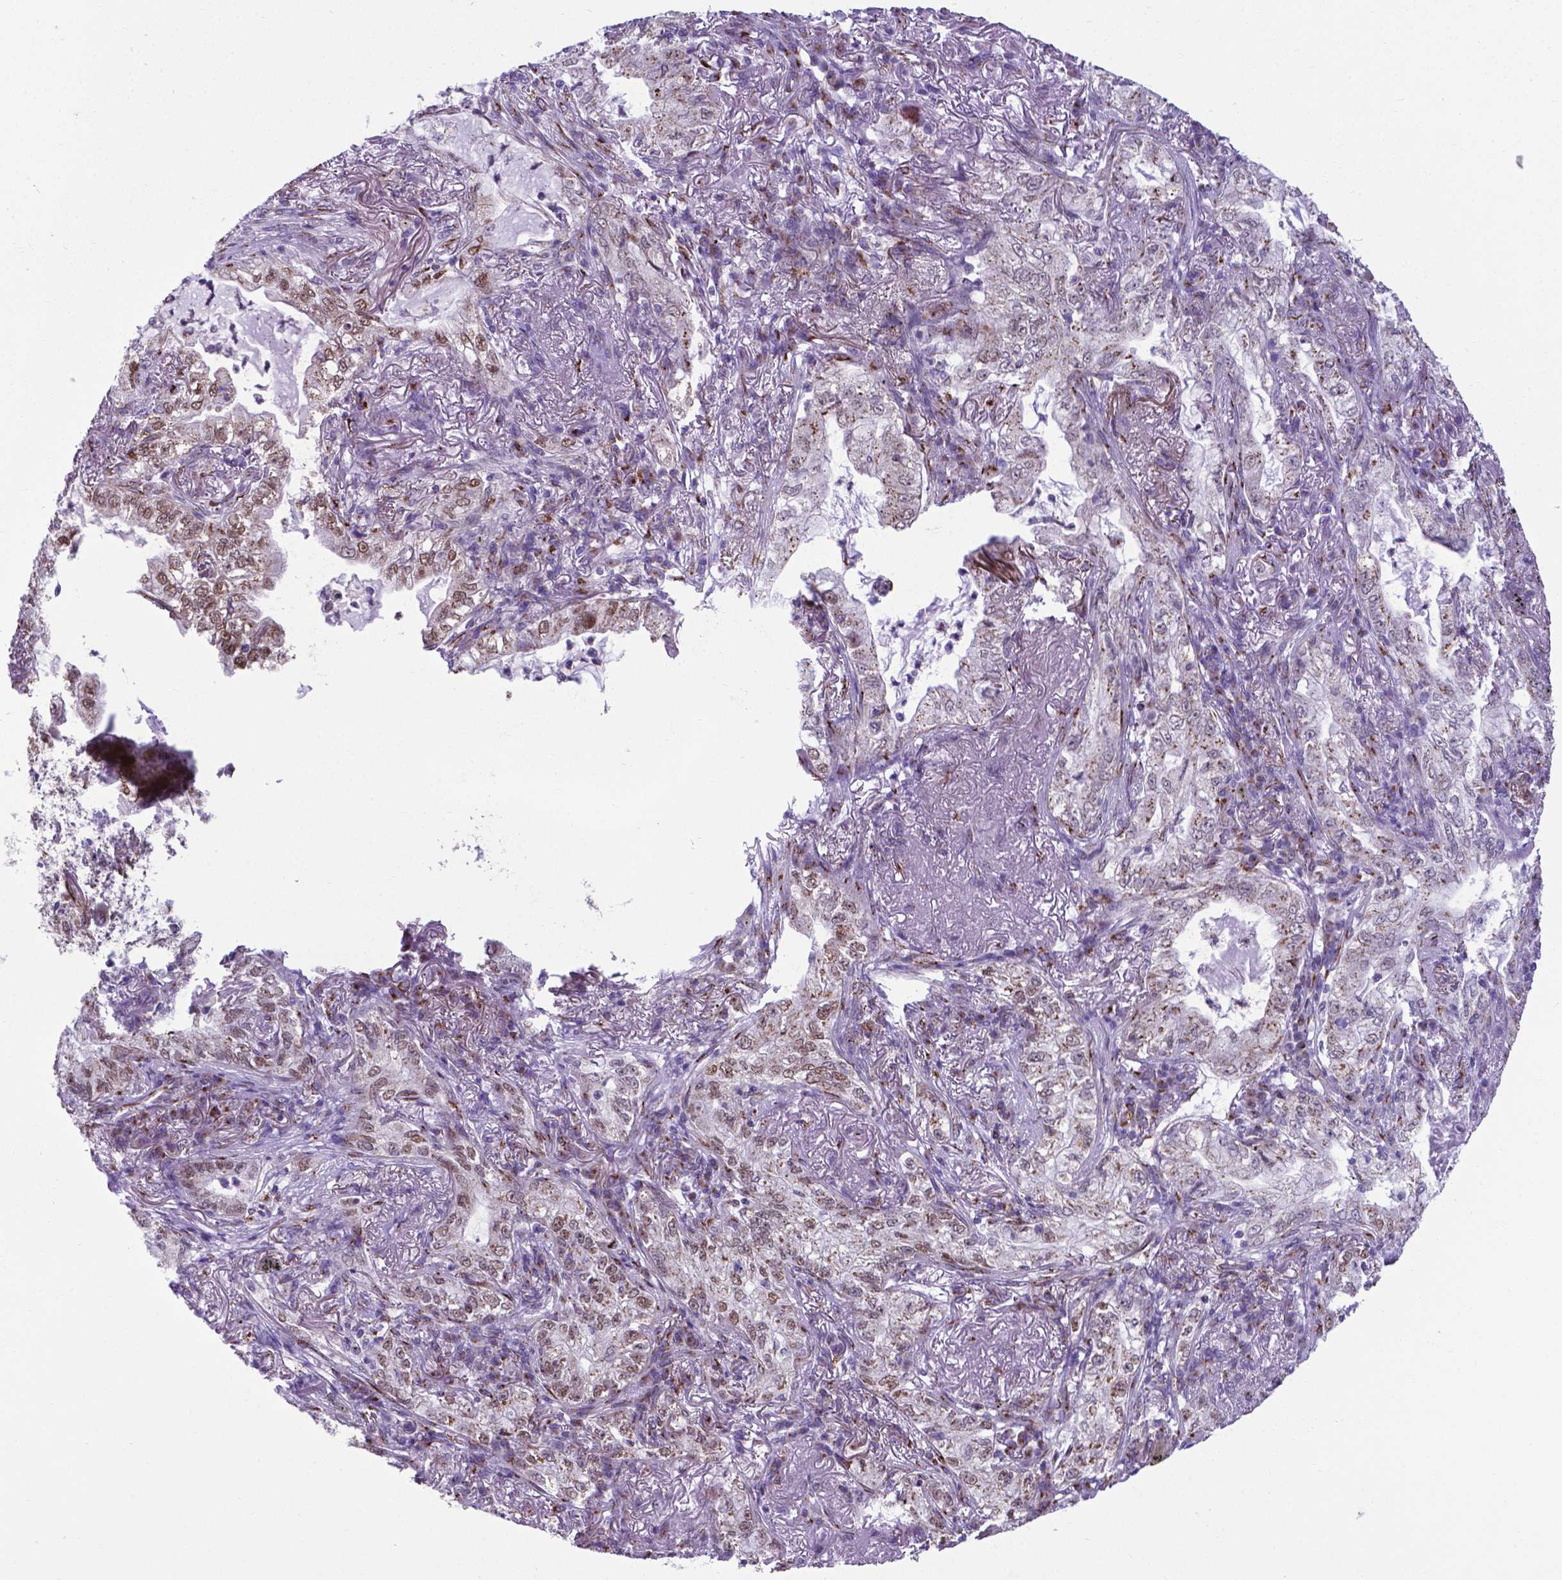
{"staining": {"intensity": "moderate", "quantity": ">75%", "location": "nuclear"}, "tissue": "lung cancer", "cell_type": "Tumor cells", "image_type": "cancer", "snomed": [{"axis": "morphology", "description": "Adenocarcinoma, NOS"}, {"axis": "topography", "description": "Lung"}], "caption": "High-power microscopy captured an immunohistochemistry micrograph of lung adenocarcinoma, revealing moderate nuclear staining in about >75% of tumor cells. The staining is performed using DAB brown chromogen to label protein expression. The nuclei are counter-stained blue using hematoxylin.", "gene": "MRPL10", "patient": {"sex": "female", "age": 73}}